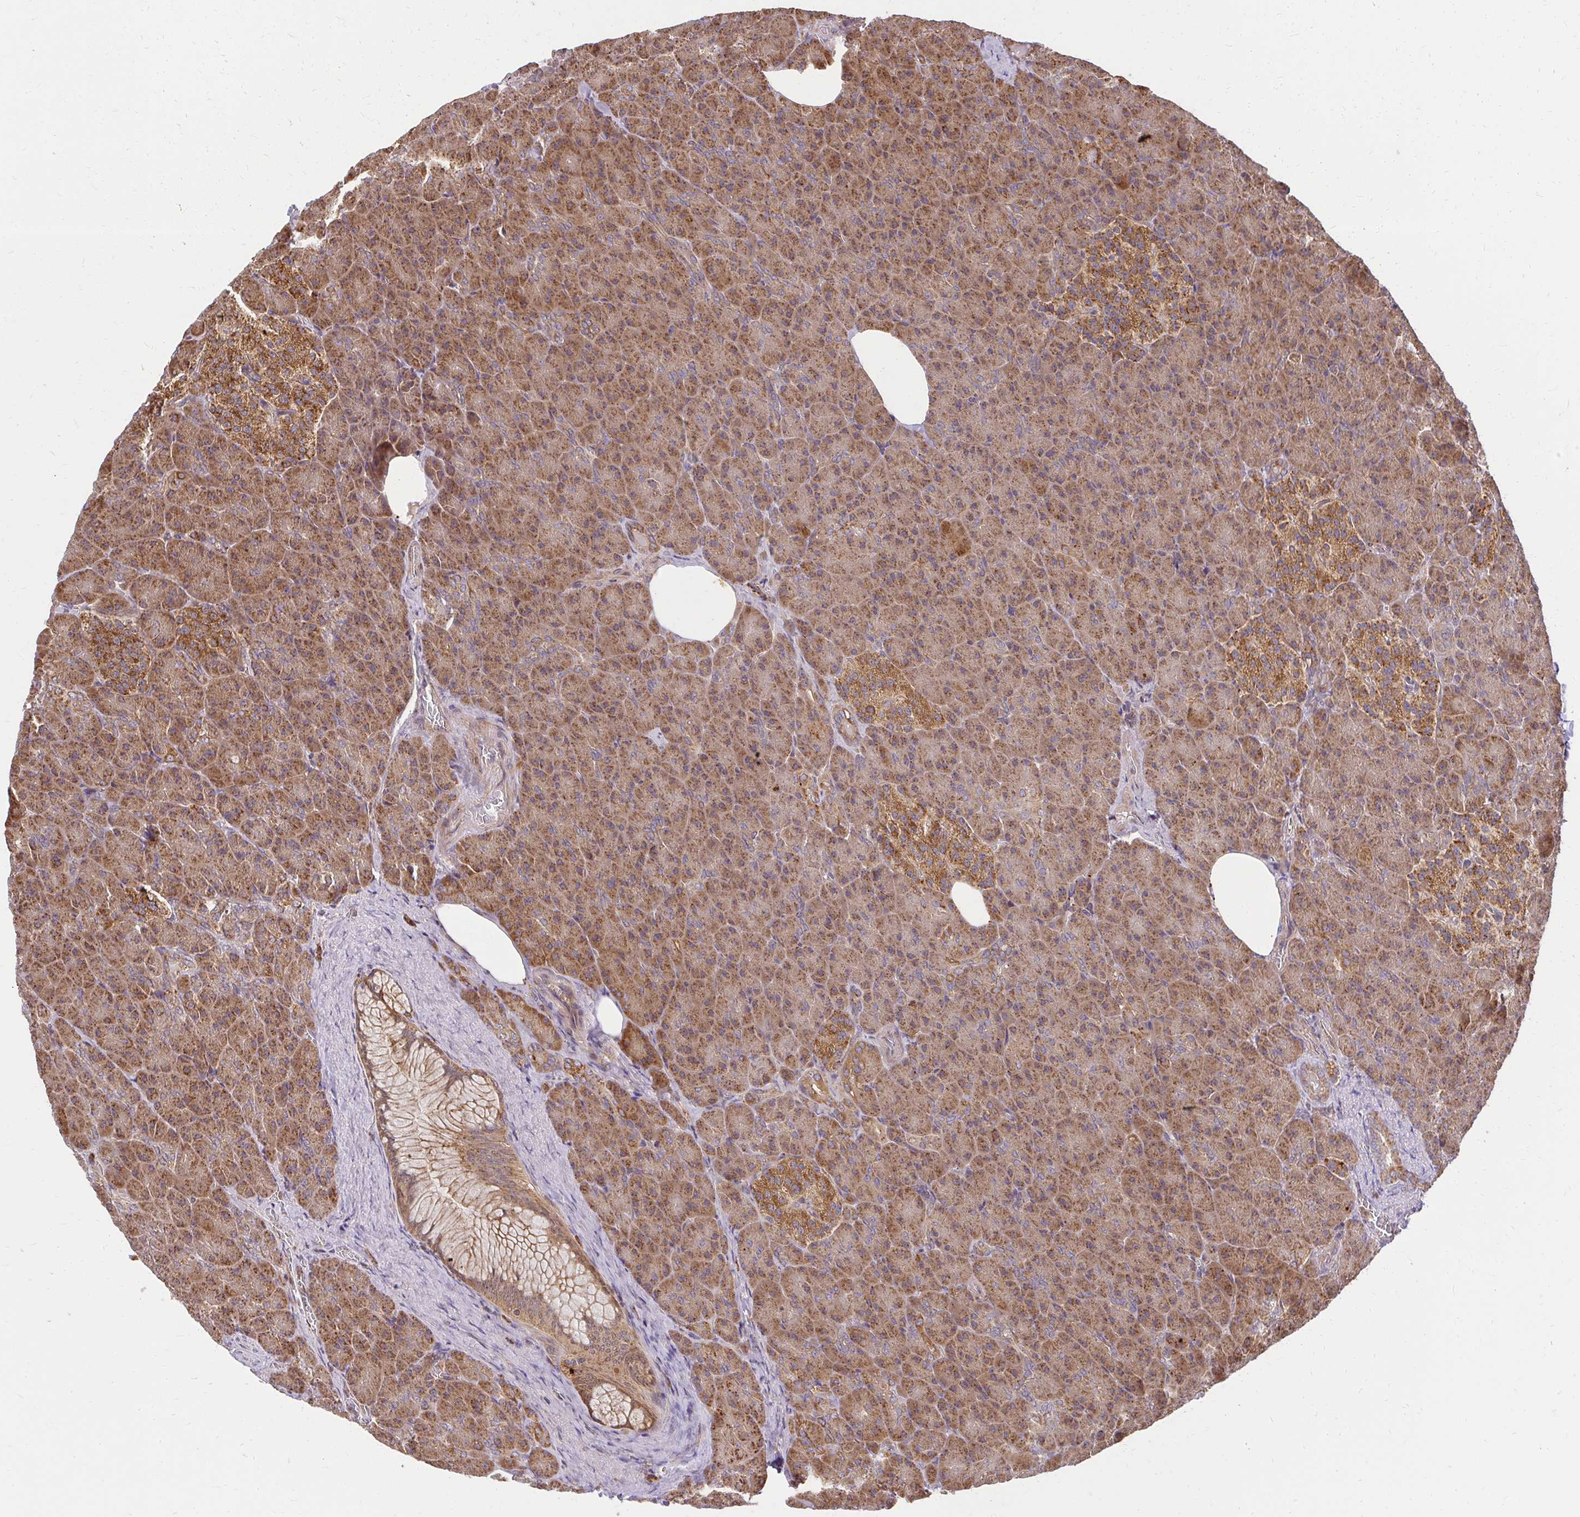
{"staining": {"intensity": "strong", "quantity": ">75%", "location": "cytoplasmic/membranous"}, "tissue": "pancreas", "cell_type": "Exocrine glandular cells", "image_type": "normal", "snomed": [{"axis": "morphology", "description": "Normal tissue, NOS"}, {"axis": "topography", "description": "Pancreas"}], "caption": "Immunohistochemistry (IHC) micrograph of unremarkable human pancreas stained for a protein (brown), which shows high levels of strong cytoplasmic/membranous positivity in approximately >75% of exocrine glandular cells.", "gene": "GNS", "patient": {"sex": "female", "age": 74}}